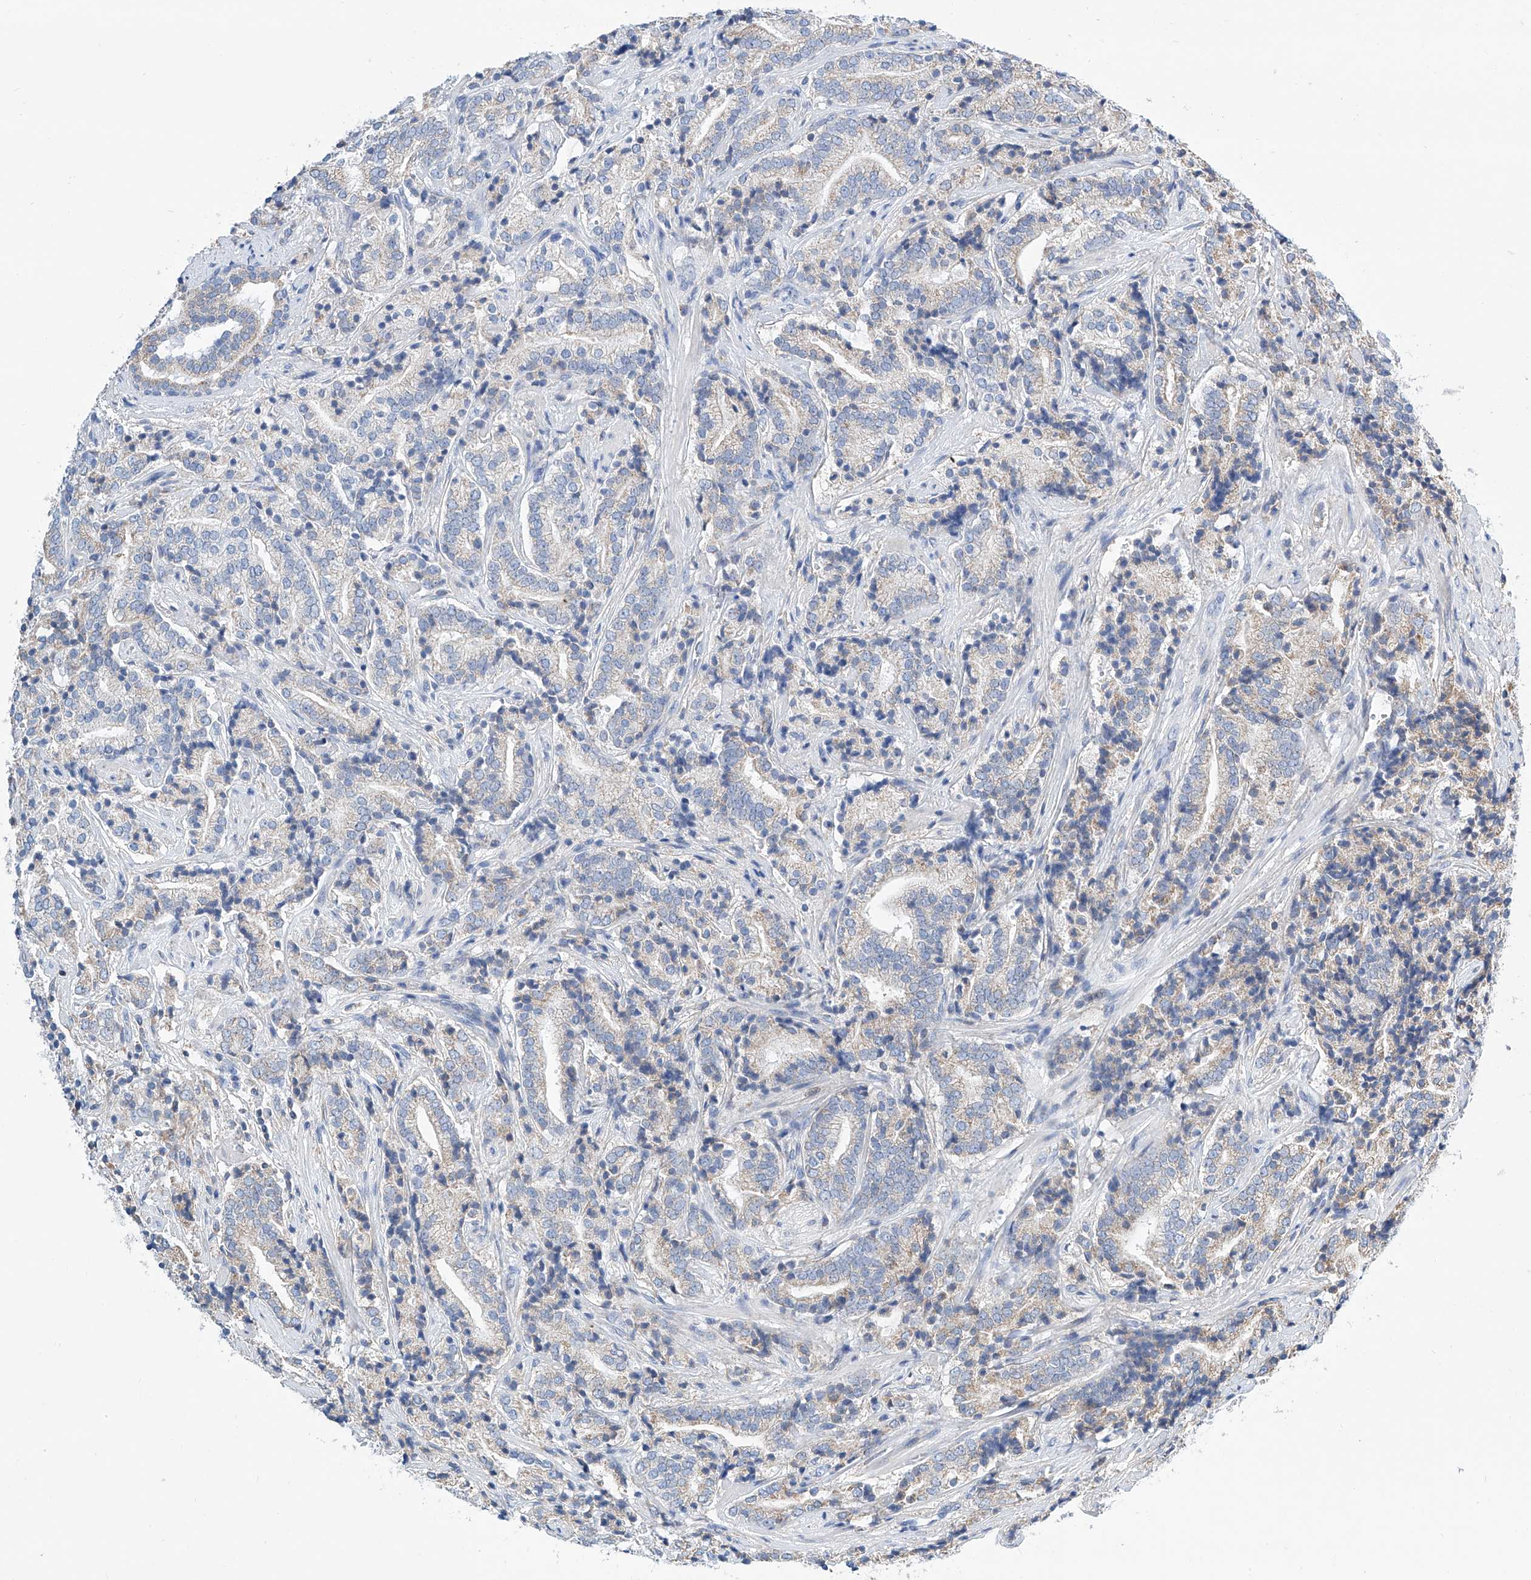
{"staining": {"intensity": "negative", "quantity": "none", "location": "none"}, "tissue": "prostate cancer", "cell_type": "Tumor cells", "image_type": "cancer", "snomed": [{"axis": "morphology", "description": "Adenocarcinoma, High grade"}, {"axis": "topography", "description": "Prostate"}], "caption": "Human prostate cancer (high-grade adenocarcinoma) stained for a protein using immunohistochemistry demonstrates no positivity in tumor cells.", "gene": "MAD2L1", "patient": {"sex": "male", "age": 57}}